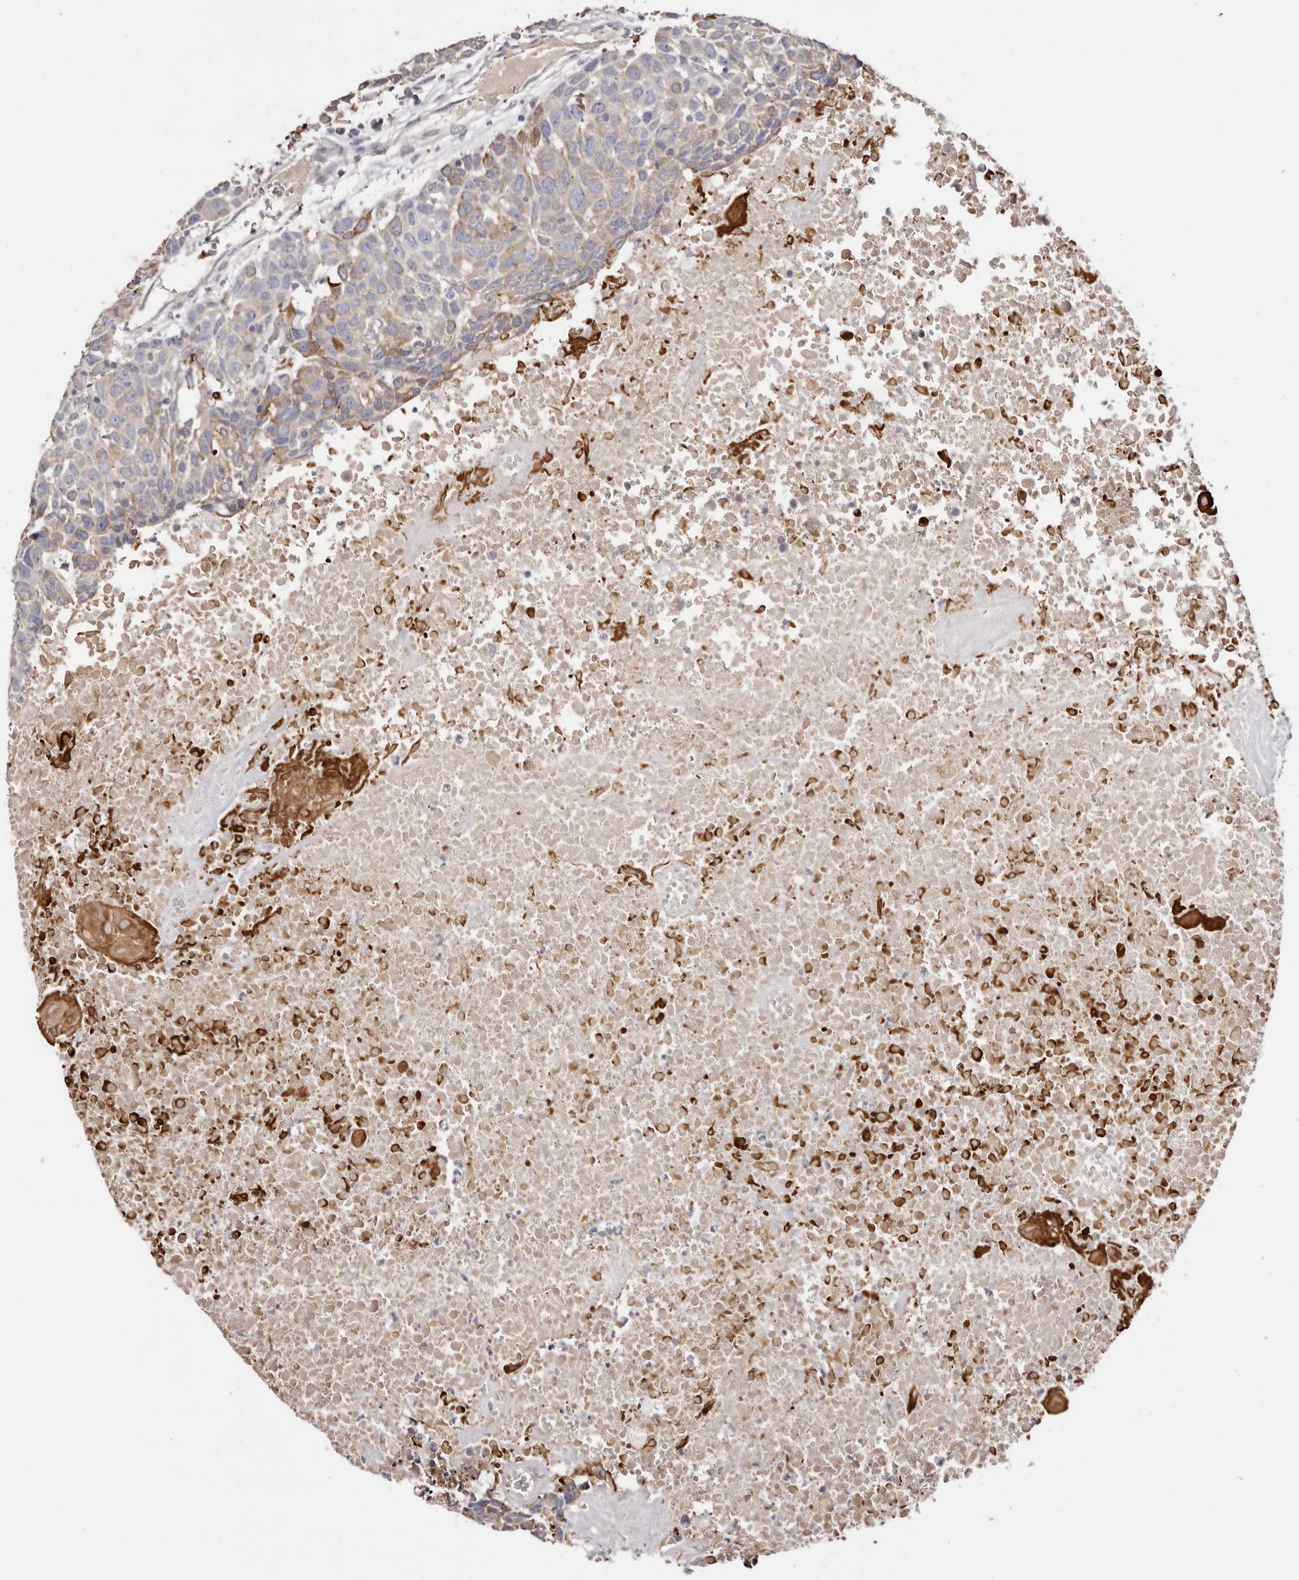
{"staining": {"intensity": "moderate", "quantity": "<25%", "location": "cytoplasmic/membranous"}, "tissue": "head and neck cancer", "cell_type": "Tumor cells", "image_type": "cancer", "snomed": [{"axis": "morphology", "description": "Squamous cell carcinoma, NOS"}, {"axis": "topography", "description": "Head-Neck"}], "caption": "Immunohistochemical staining of head and neck cancer displays low levels of moderate cytoplasmic/membranous expression in approximately <25% of tumor cells.", "gene": "STK16", "patient": {"sex": "male", "age": 66}}